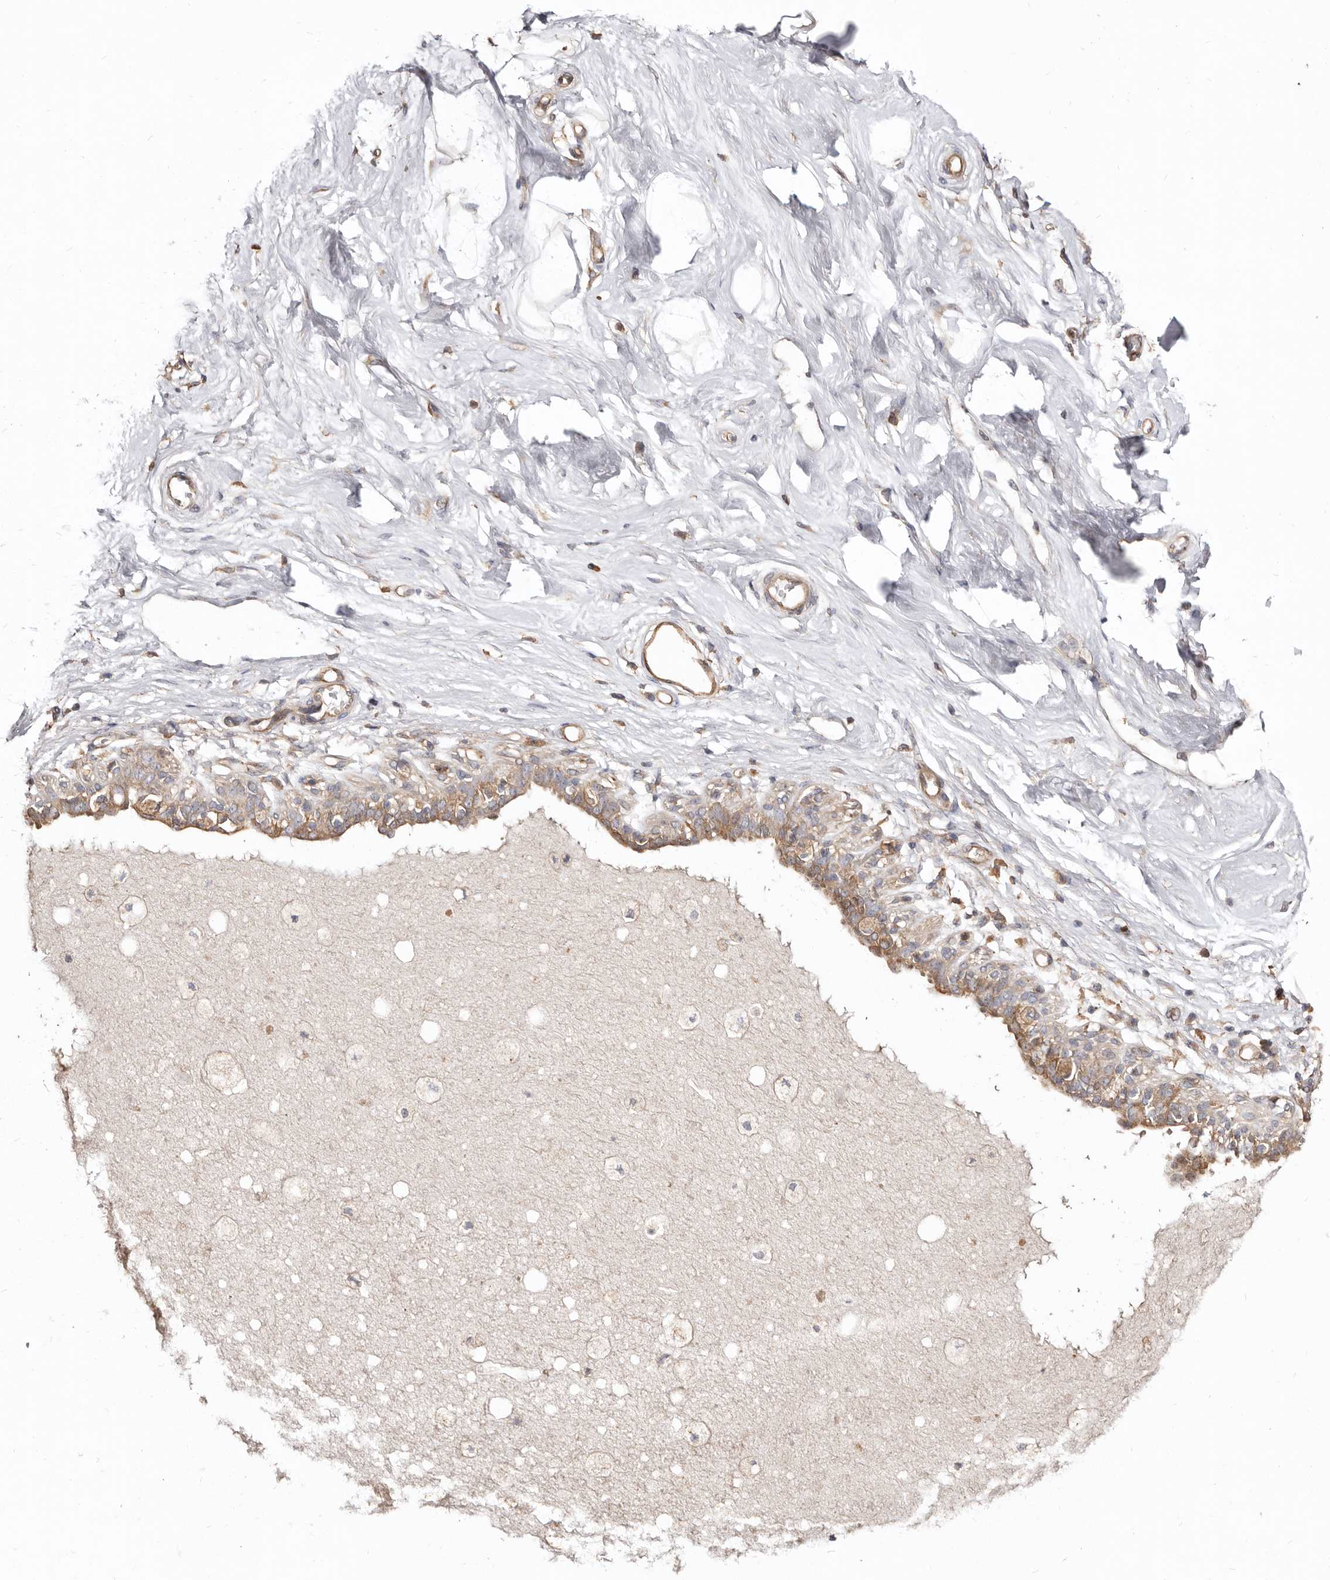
{"staining": {"intensity": "moderate", "quantity": ">75%", "location": "cytoplasmic/membranous"}, "tissue": "breast", "cell_type": "Glandular cells", "image_type": "normal", "snomed": [{"axis": "morphology", "description": "Normal tissue, NOS"}, {"axis": "topography", "description": "Breast"}], "caption": "Breast was stained to show a protein in brown. There is medium levels of moderate cytoplasmic/membranous staining in about >75% of glandular cells. (DAB = brown stain, brightfield microscopy at high magnification).", "gene": "LRRC25", "patient": {"sex": "female", "age": 45}}